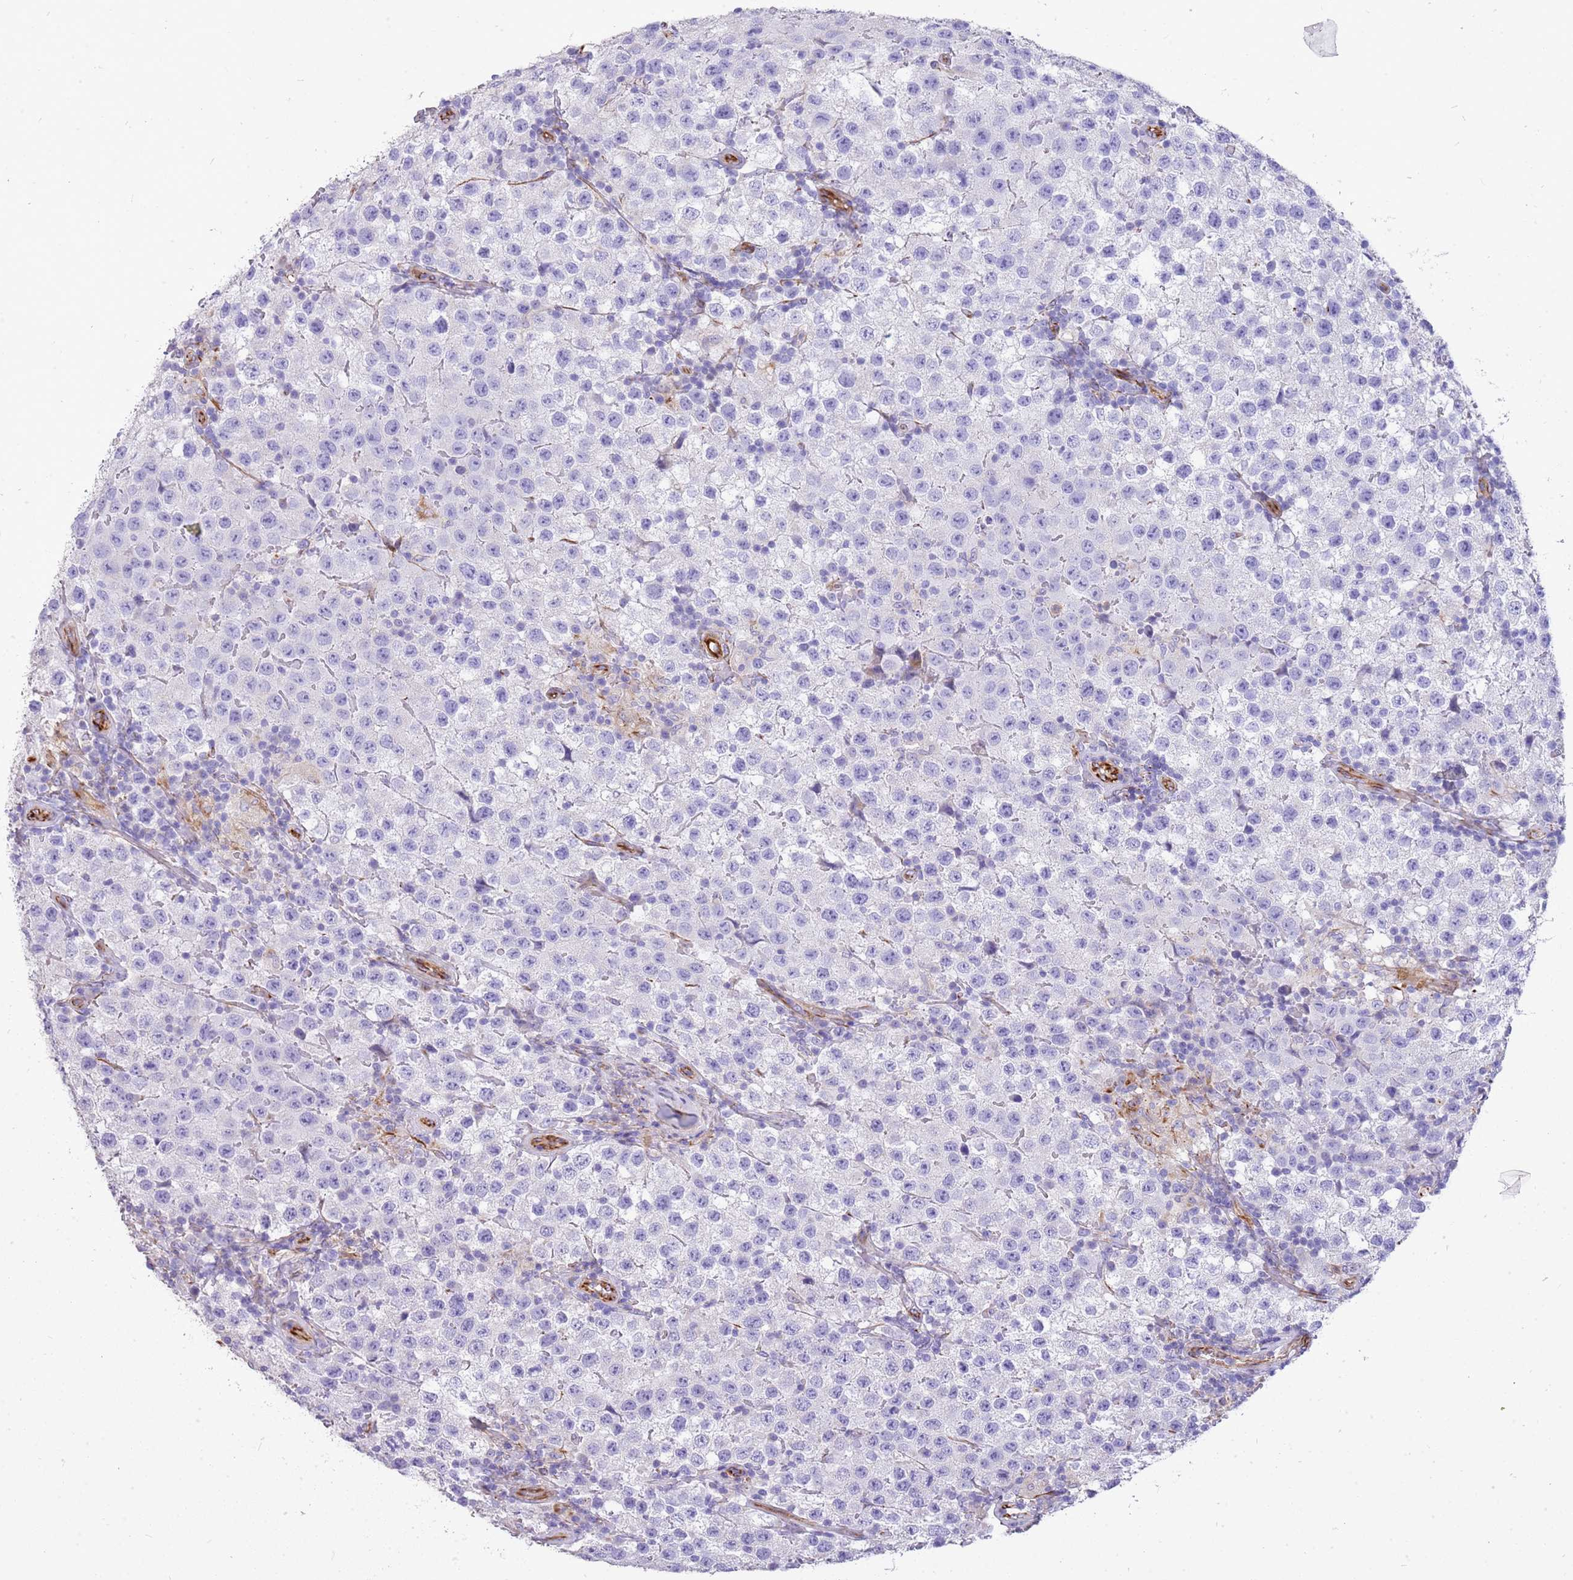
{"staining": {"intensity": "negative", "quantity": "none", "location": "none"}, "tissue": "testis cancer", "cell_type": "Tumor cells", "image_type": "cancer", "snomed": [{"axis": "morphology", "description": "Seminoma, NOS"}, {"axis": "morphology", "description": "Carcinoma, Embryonal, NOS"}, {"axis": "topography", "description": "Testis"}], "caption": "Testis cancer (seminoma) was stained to show a protein in brown. There is no significant positivity in tumor cells. (Stains: DAB (3,3'-diaminobenzidine) IHC with hematoxylin counter stain, Microscopy: brightfield microscopy at high magnification).", "gene": "ZDHHC1", "patient": {"sex": "male", "age": 41}}